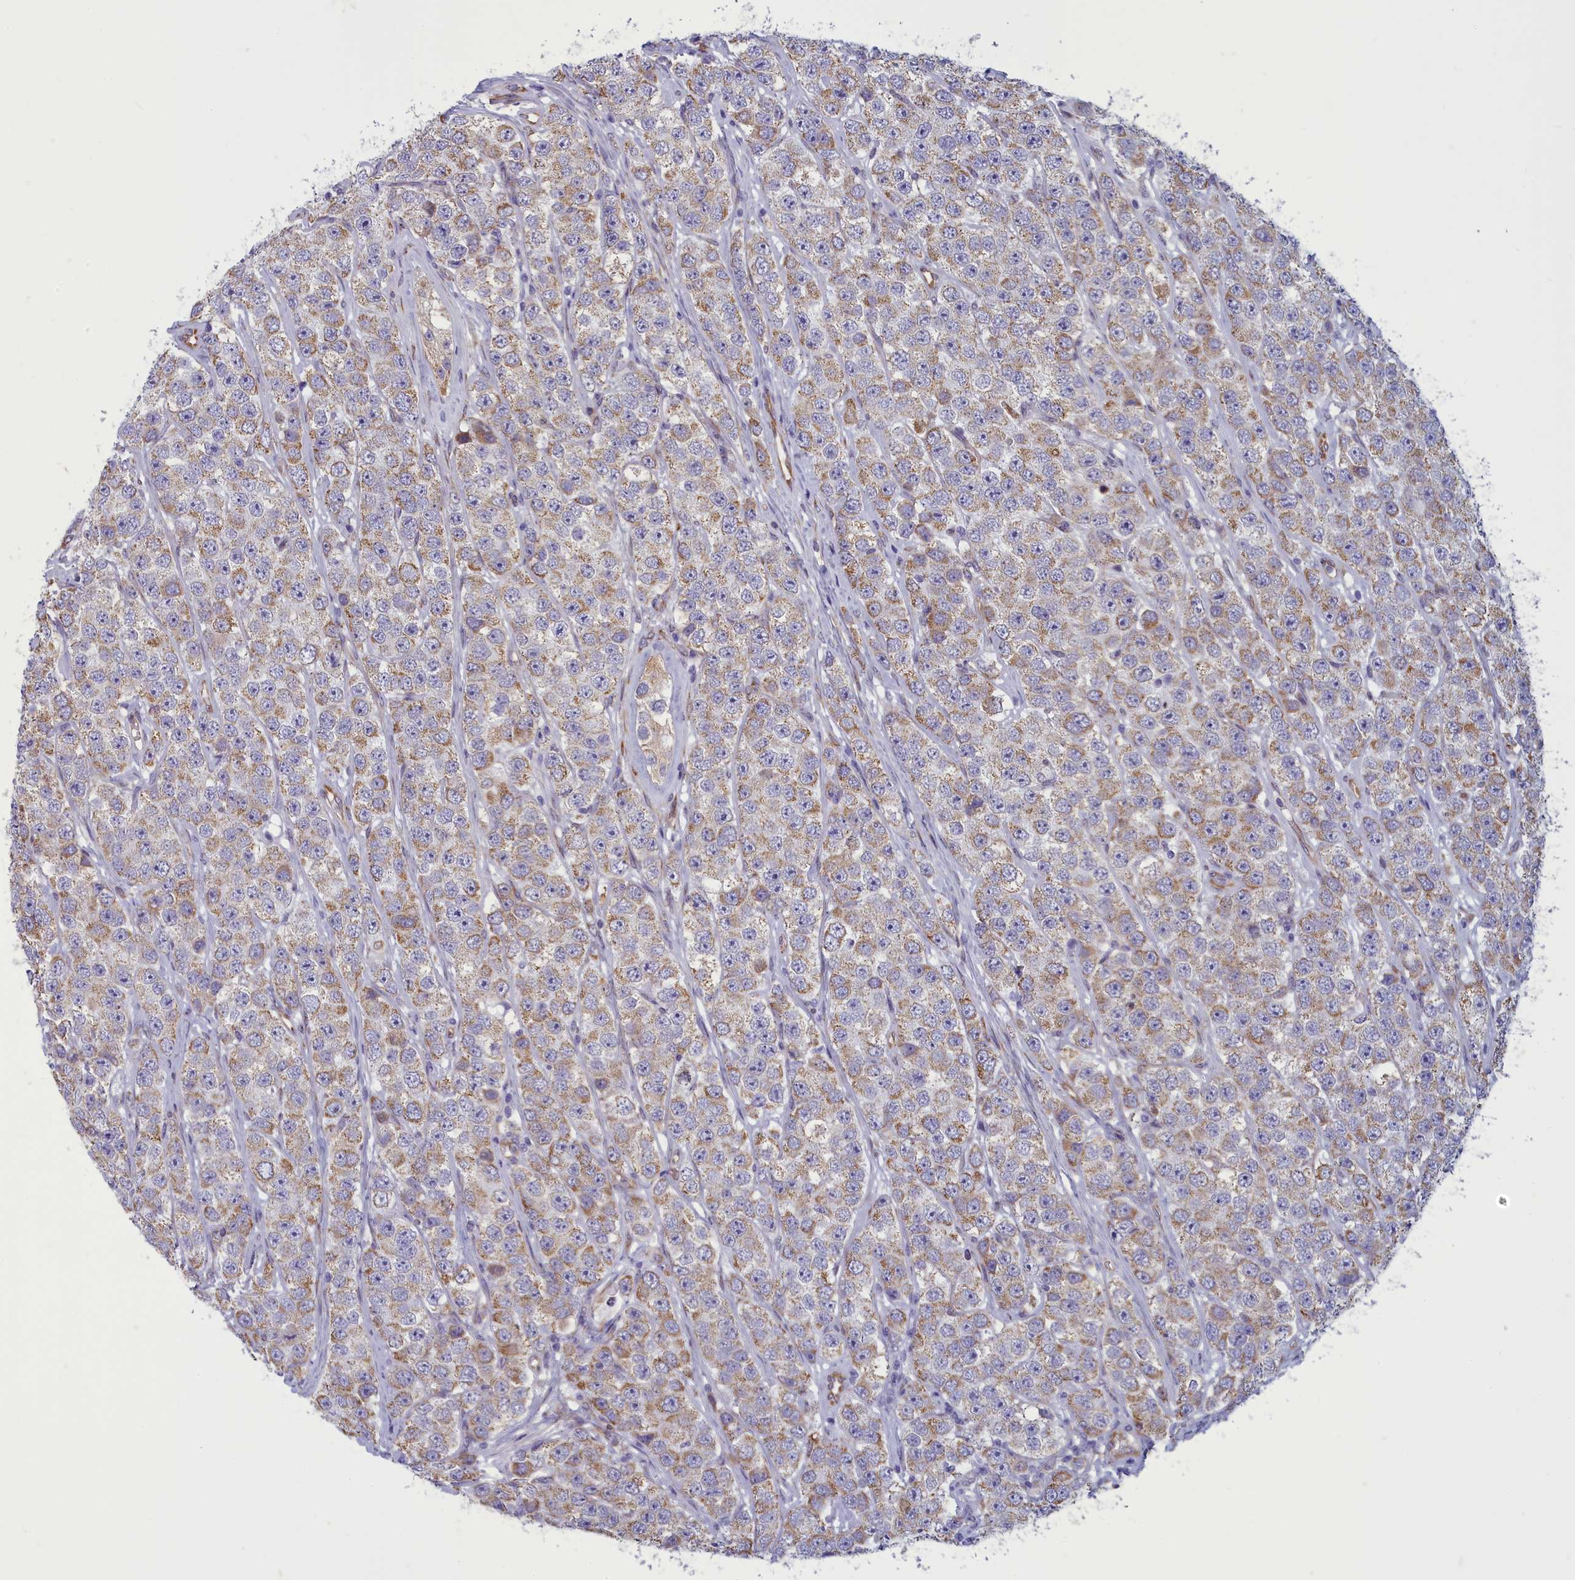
{"staining": {"intensity": "weak", "quantity": ">75%", "location": "cytoplasmic/membranous"}, "tissue": "testis cancer", "cell_type": "Tumor cells", "image_type": "cancer", "snomed": [{"axis": "morphology", "description": "Seminoma, NOS"}, {"axis": "topography", "description": "Testis"}], "caption": "DAB (3,3'-diaminobenzidine) immunohistochemical staining of testis seminoma demonstrates weak cytoplasmic/membranous protein staining in approximately >75% of tumor cells.", "gene": "CENATAC", "patient": {"sex": "male", "age": 28}}